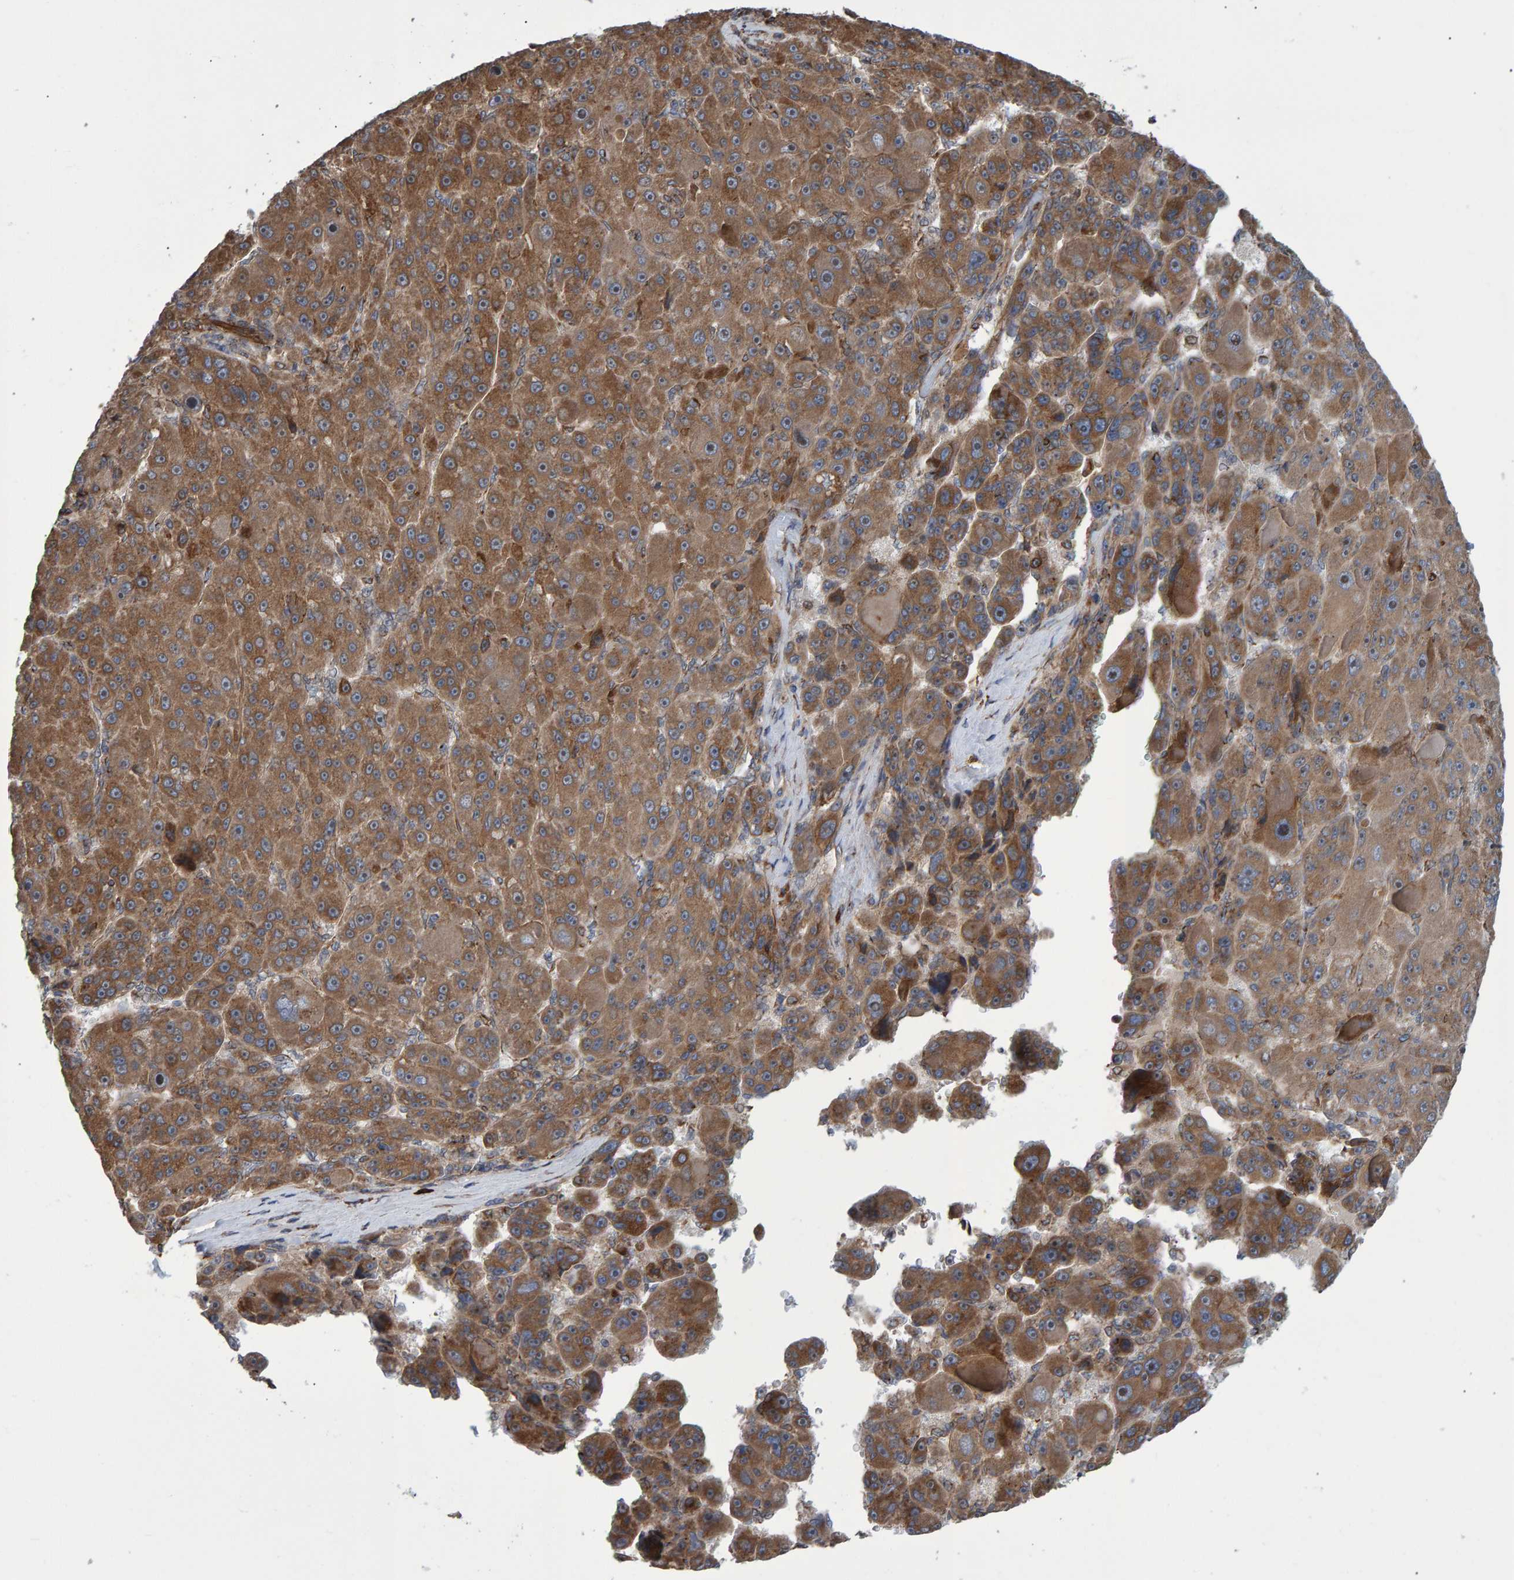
{"staining": {"intensity": "moderate", "quantity": ">75%", "location": "cytoplasmic/membranous"}, "tissue": "liver cancer", "cell_type": "Tumor cells", "image_type": "cancer", "snomed": [{"axis": "morphology", "description": "Carcinoma, Hepatocellular, NOS"}, {"axis": "topography", "description": "Liver"}], "caption": "Protein expression analysis of liver cancer (hepatocellular carcinoma) shows moderate cytoplasmic/membranous expression in approximately >75% of tumor cells. (DAB (3,3'-diaminobenzidine) = brown stain, brightfield microscopy at high magnification).", "gene": "FAM117A", "patient": {"sex": "male", "age": 76}}